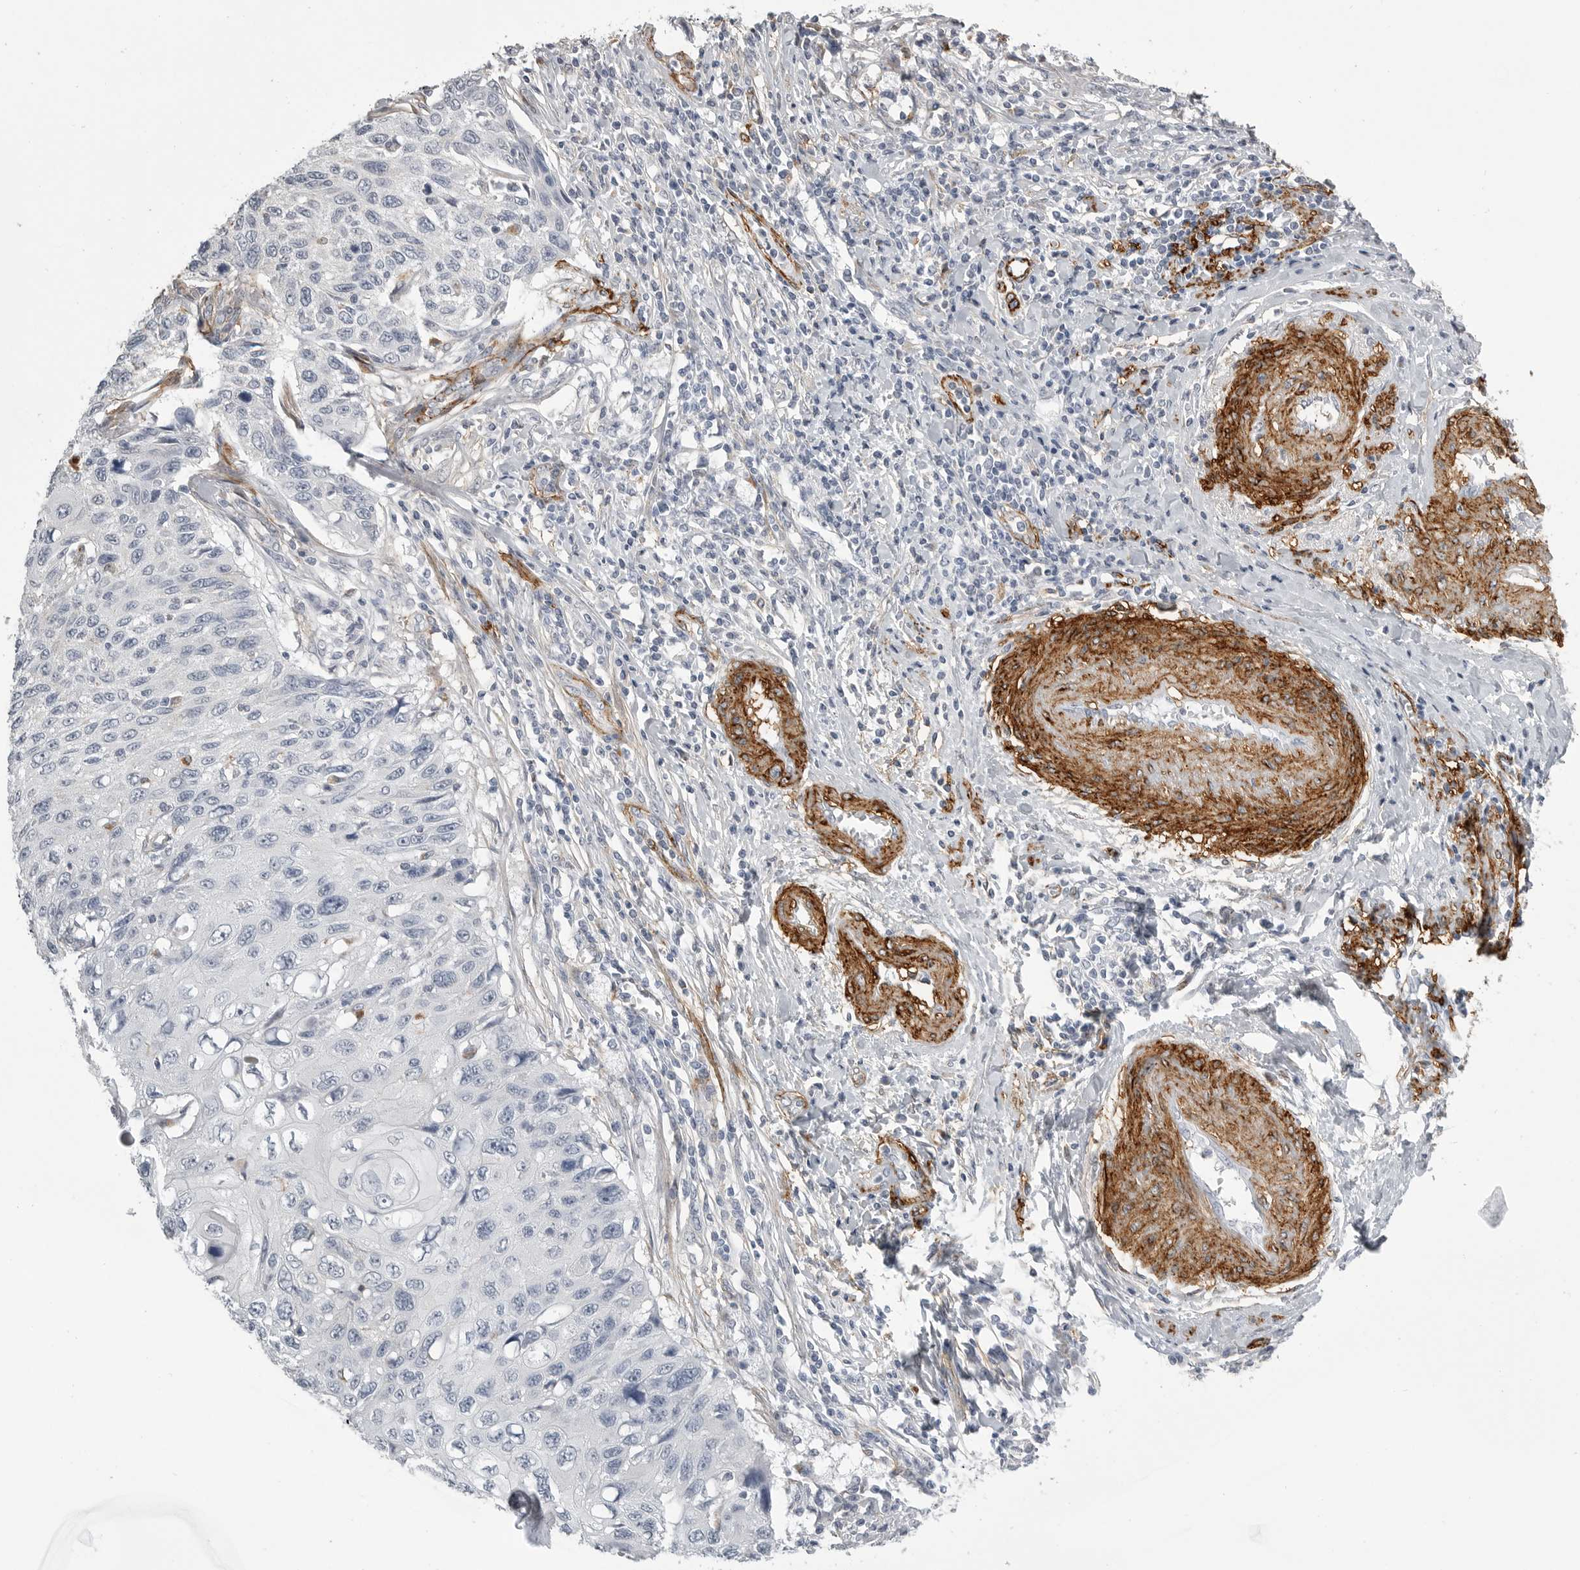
{"staining": {"intensity": "negative", "quantity": "none", "location": "none"}, "tissue": "cervical cancer", "cell_type": "Tumor cells", "image_type": "cancer", "snomed": [{"axis": "morphology", "description": "Squamous cell carcinoma, NOS"}, {"axis": "topography", "description": "Cervix"}], "caption": "The immunohistochemistry photomicrograph has no significant expression in tumor cells of cervical cancer (squamous cell carcinoma) tissue.", "gene": "AOC3", "patient": {"sex": "female", "age": 70}}